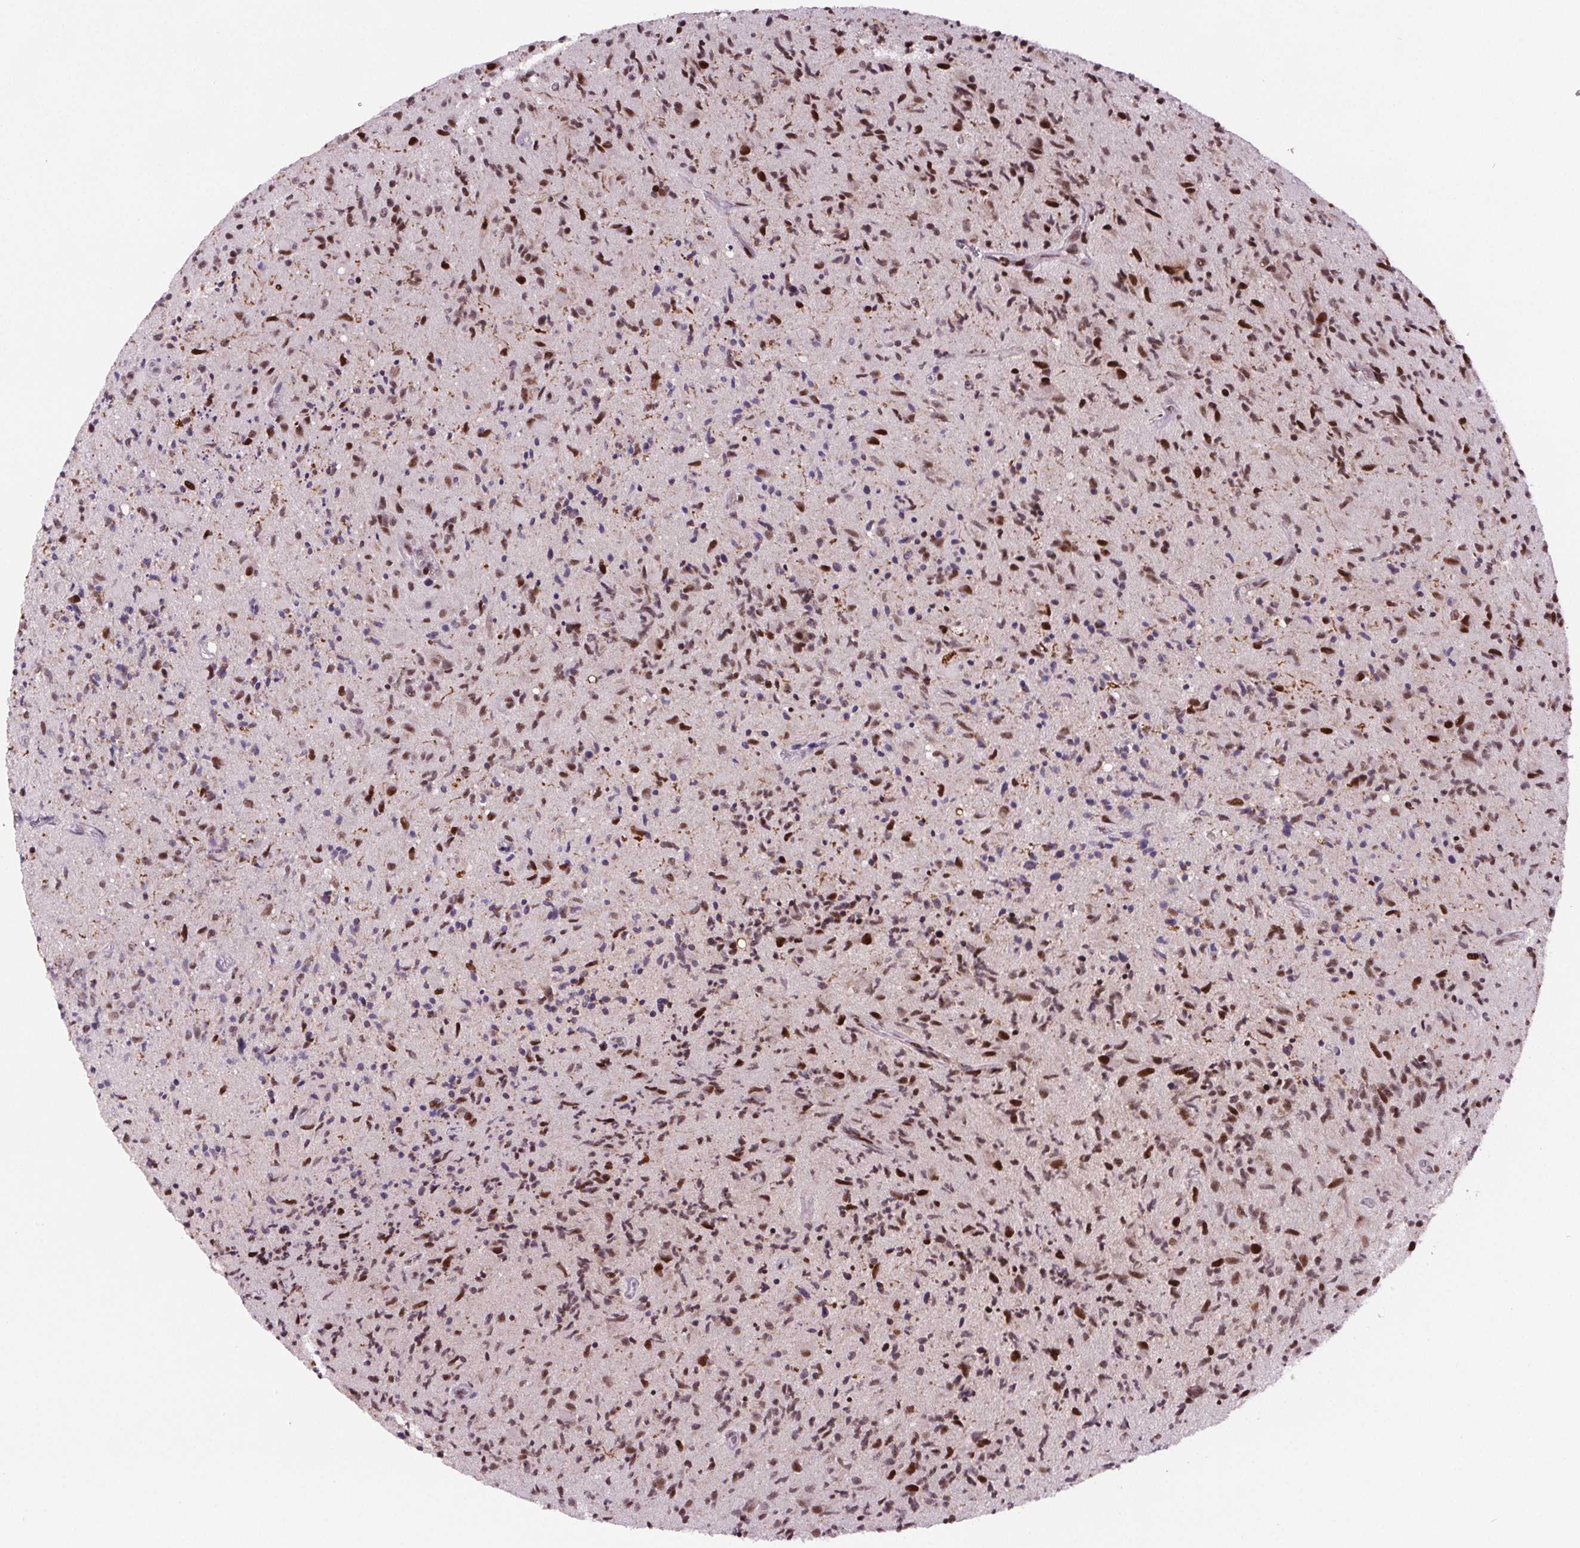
{"staining": {"intensity": "moderate", "quantity": "25%-75%", "location": "nuclear"}, "tissue": "glioma", "cell_type": "Tumor cells", "image_type": "cancer", "snomed": [{"axis": "morphology", "description": "Glioma, malignant, High grade"}, {"axis": "topography", "description": "Brain"}], "caption": "Immunohistochemical staining of human glioma shows medium levels of moderate nuclear staining in about 25%-75% of tumor cells. The staining was performed using DAB (3,3'-diaminobenzidine) to visualize the protein expression in brown, while the nuclei were stained in blue with hematoxylin (Magnification: 20x).", "gene": "SNRNP35", "patient": {"sex": "male", "age": 54}}